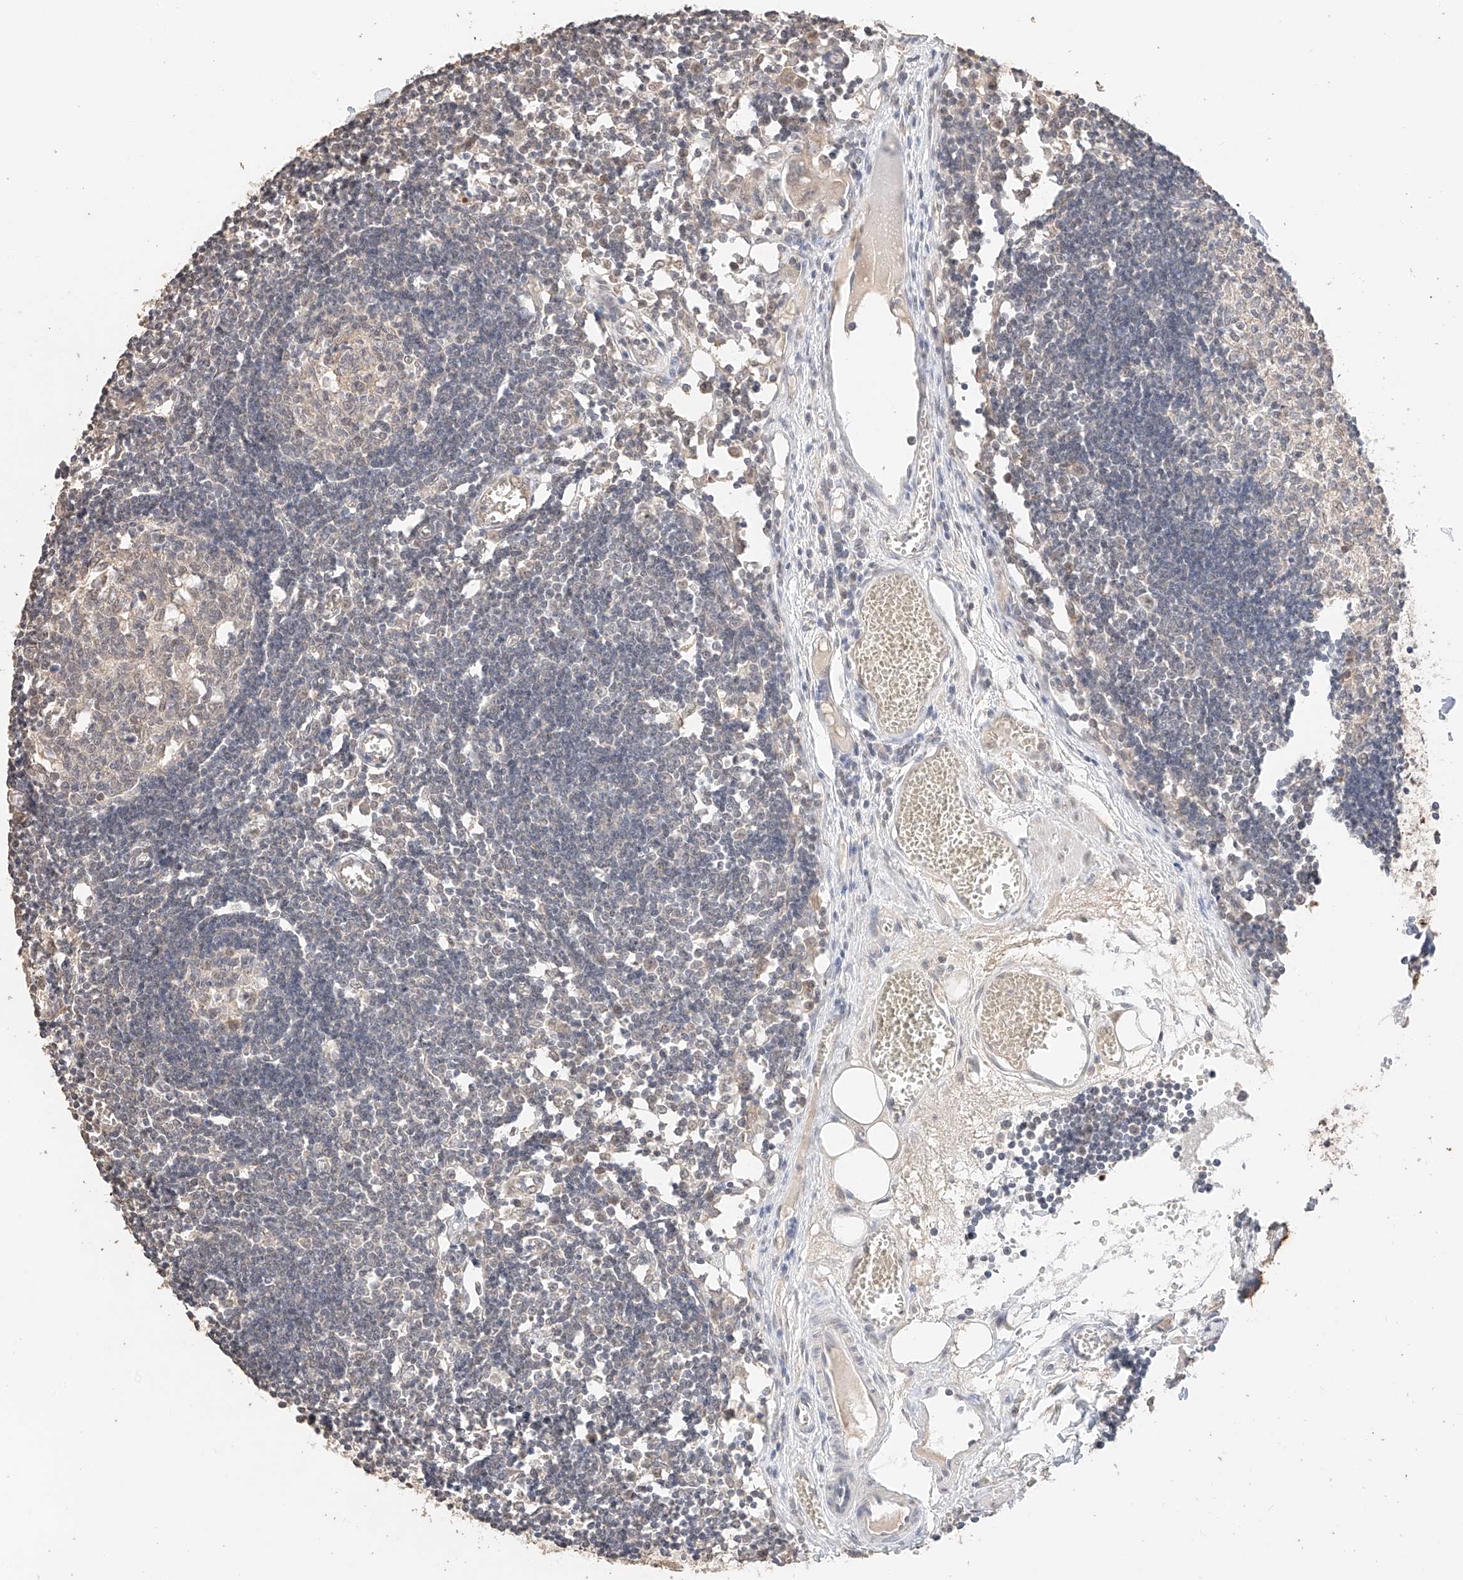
{"staining": {"intensity": "weak", "quantity": "<25%", "location": "cytoplasmic/membranous,nuclear"}, "tissue": "lymph node", "cell_type": "Germinal center cells", "image_type": "normal", "snomed": [{"axis": "morphology", "description": "Normal tissue, NOS"}, {"axis": "topography", "description": "Lymph node"}], "caption": "Immunohistochemistry of normal human lymph node demonstrates no expression in germinal center cells.", "gene": "IL22RA2", "patient": {"sex": "female", "age": 11}}